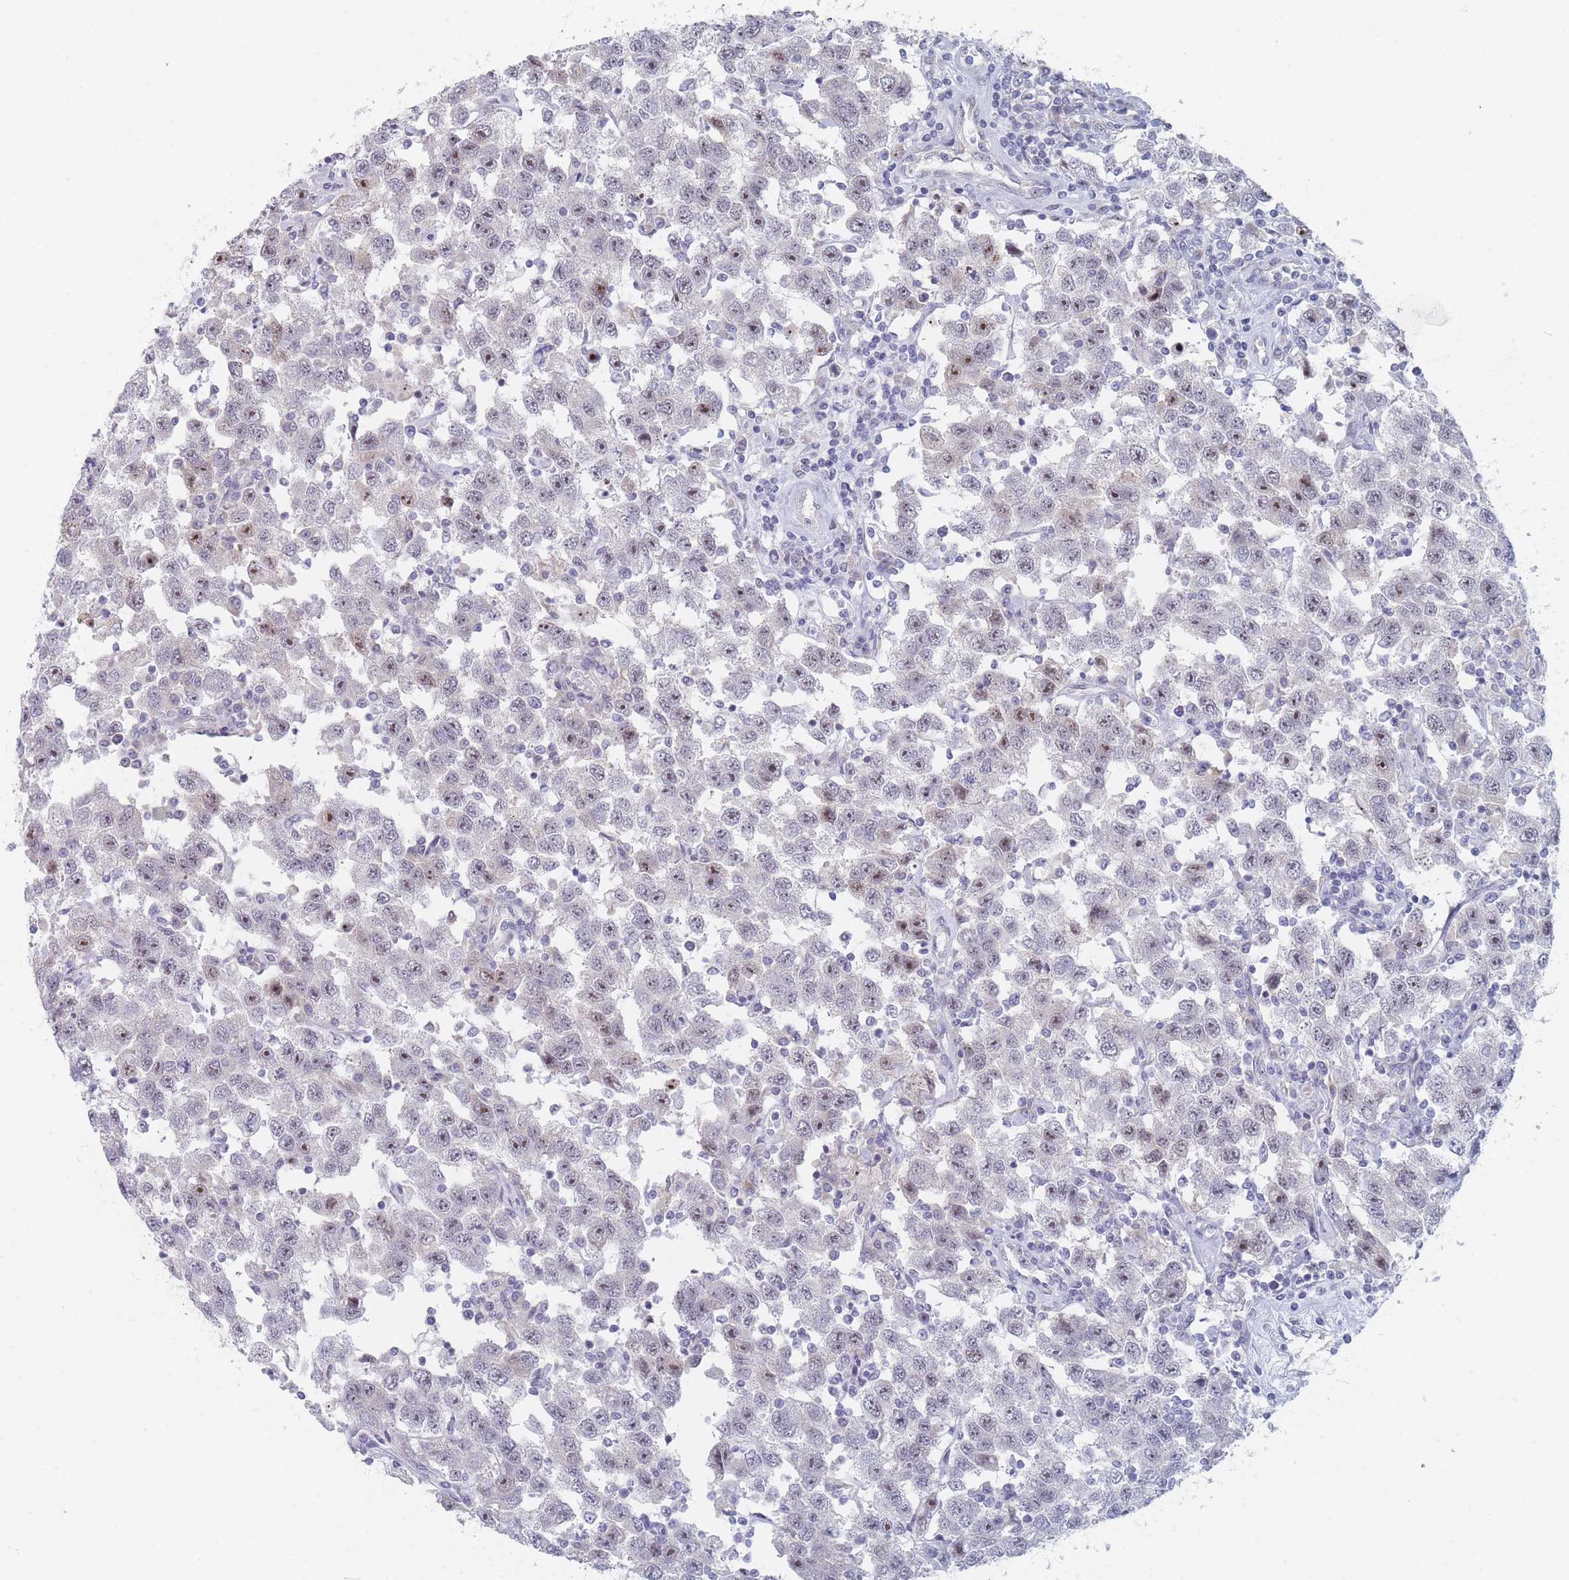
{"staining": {"intensity": "moderate", "quantity": "<25%", "location": "nuclear"}, "tissue": "testis cancer", "cell_type": "Tumor cells", "image_type": "cancer", "snomed": [{"axis": "morphology", "description": "Seminoma, NOS"}, {"axis": "topography", "description": "Testis"}], "caption": "Approximately <25% of tumor cells in seminoma (testis) exhibit moderate nuclear protein positivity as visualized by brown immunohistochemical staining.", "gene": "RNF8", "patient": {"sex": "male", "age": 41}}